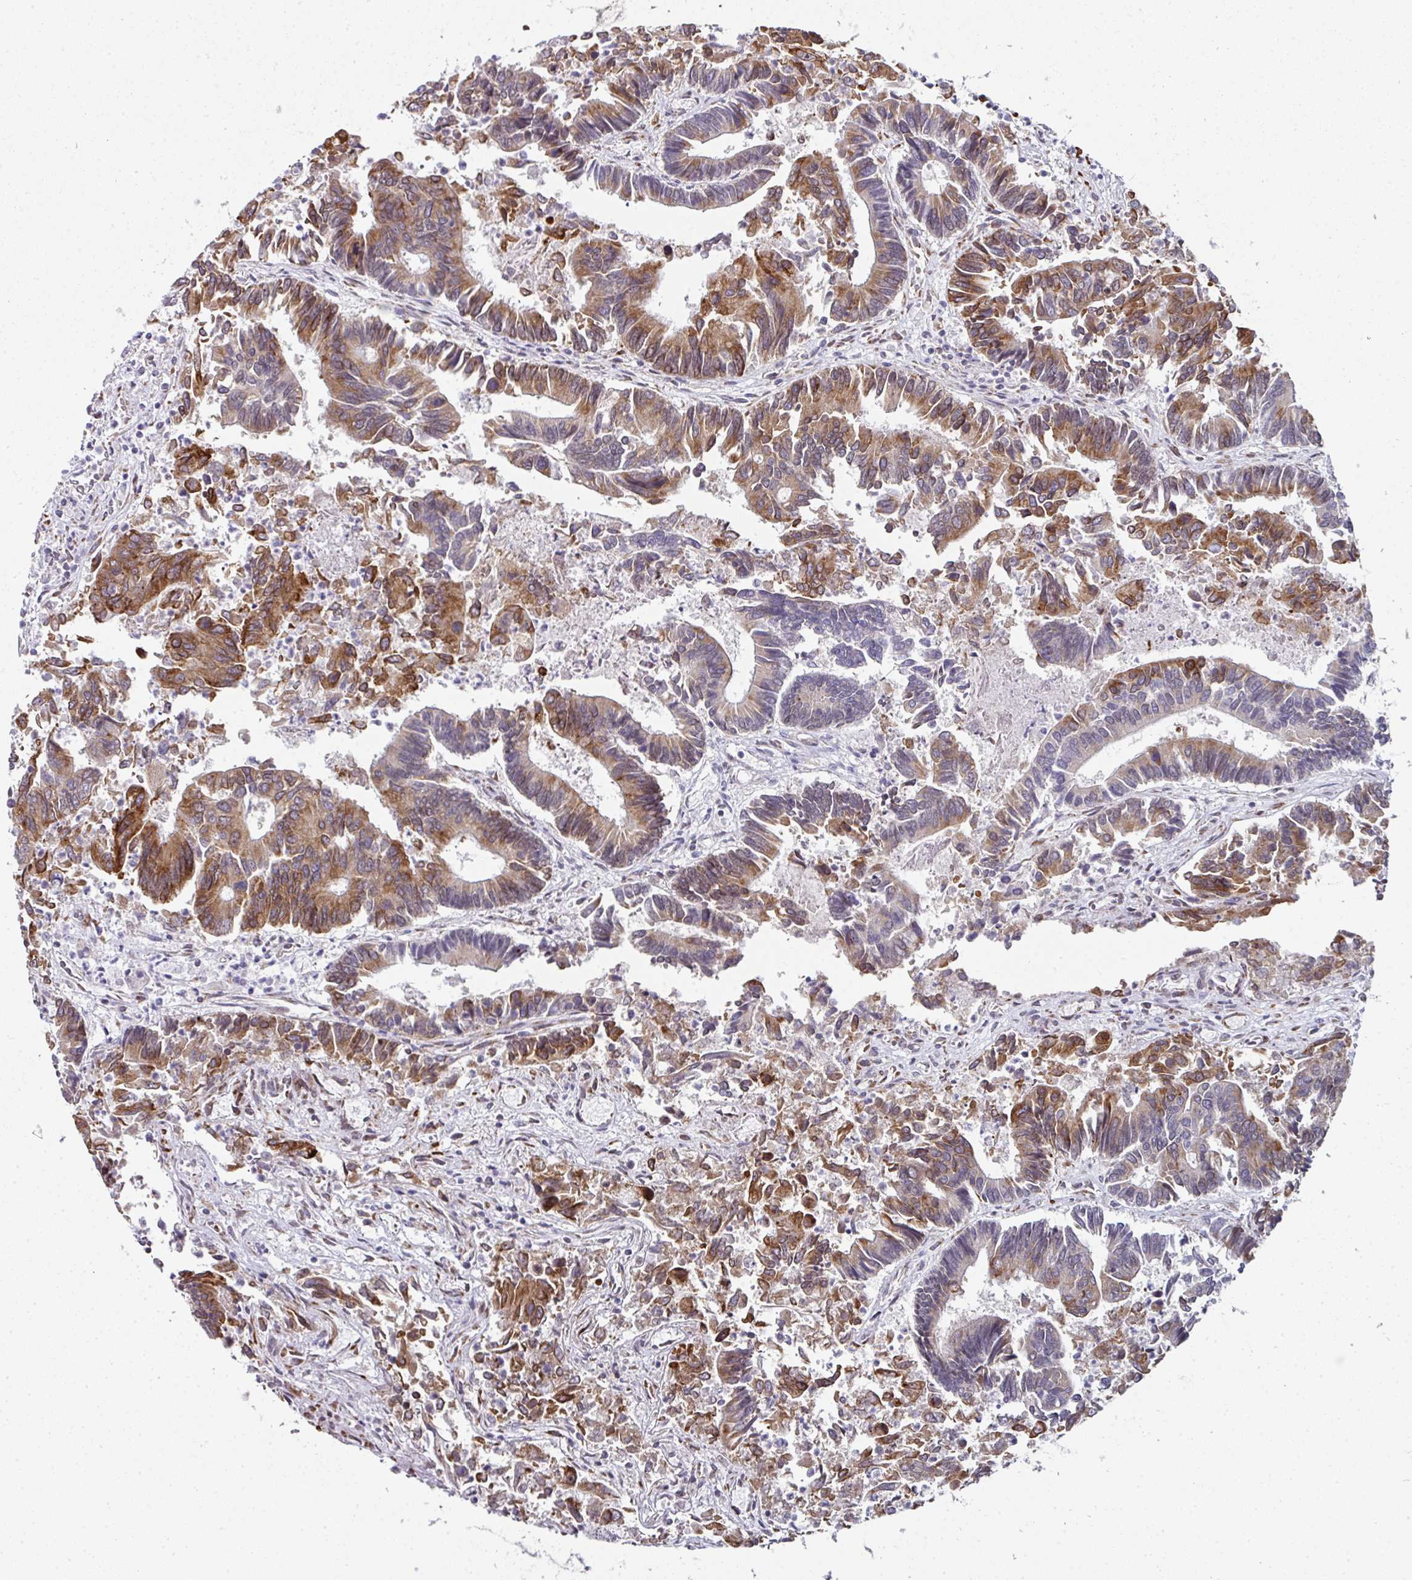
{"staining": {"intensity": "moderate", "quantity": "25%-75%", "location": "cytoplasmic/membranous"}, "tissue": "colorectal cancer", "cell_type": "Tumor cells", "image_type": "cancer", "snomed": [{"axis": "morphology", "description": "Adenocarcinoma, NOS"}, {"axis": "topography", "description": "Colon"}], "caption": "The image exhibits immunohistochemical staining of adenocarcinoma (colorectal). There is moderate cytoplasmic/membranous staining is identified in about 25%-75% of tumor cells. (DAB (3,3'-diaminobenzidine) = brown stain, brightfield microscopy at high magnification).", "gene": "APOLD1", "patient": {"sex": "female", "age": 67}}